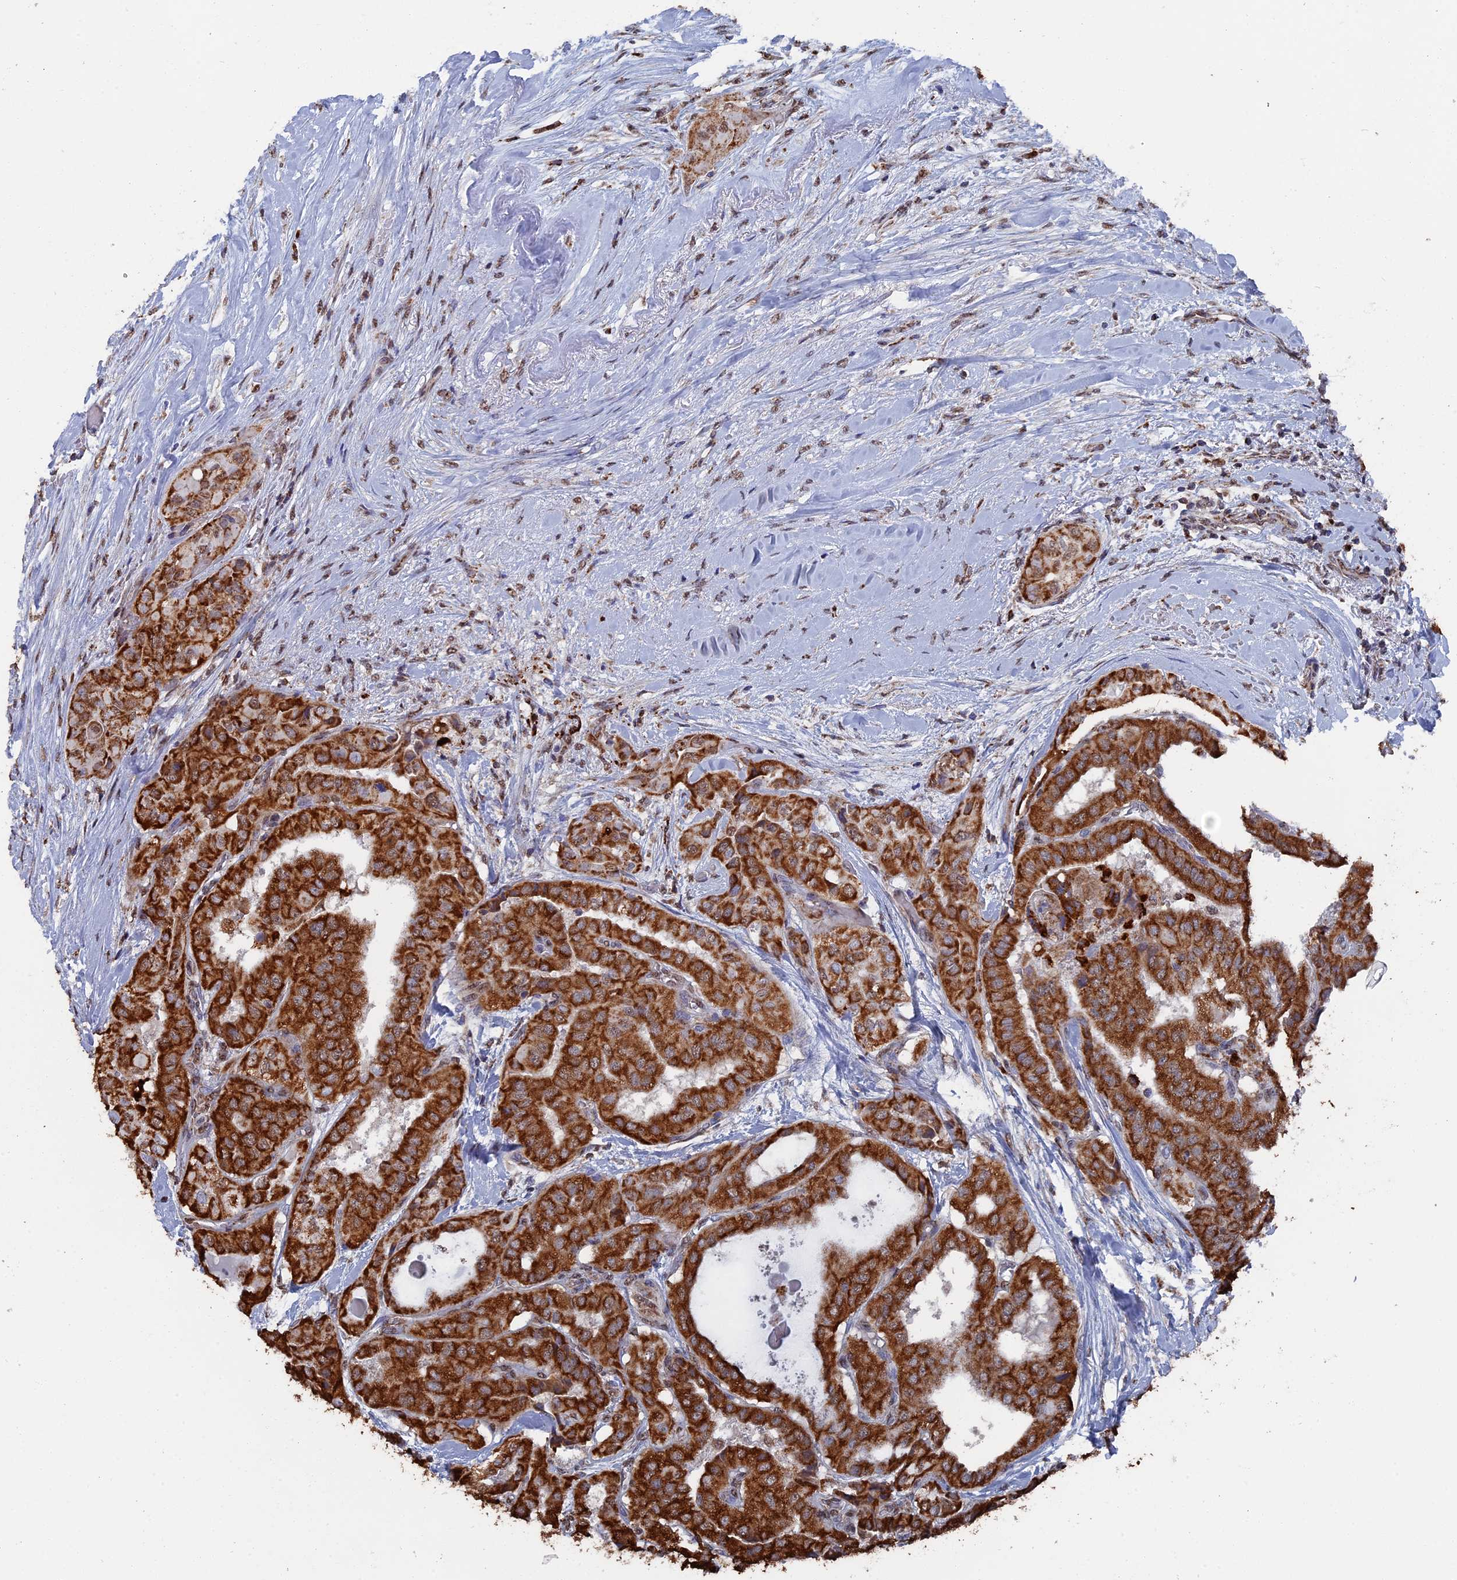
{"staining": {"intensity": "strong", "quantity": ">75%", "location": "cytoplasmic/membranous"}, "tissue": "thyroid cancer", "cell_type": "Tumor cells", "image_type": "cancer", "snomed": [{"axis": "morphology", "description": "Papillary adenocarcinoma, NOS"}, {"axis": "topography", "description": "Thyroid gland"}], "caption": "A brown stain shows strong cytoplasmic/membranous staining of a protein in papillary adenocarcinoma (thyroid) tumor cells. (DAB (3,3'-diaminobenzidine) IHC with brightfield microscopy, high magnification).", "gene": "SMG9", "patient": {"sex": "female", "age": 59}}